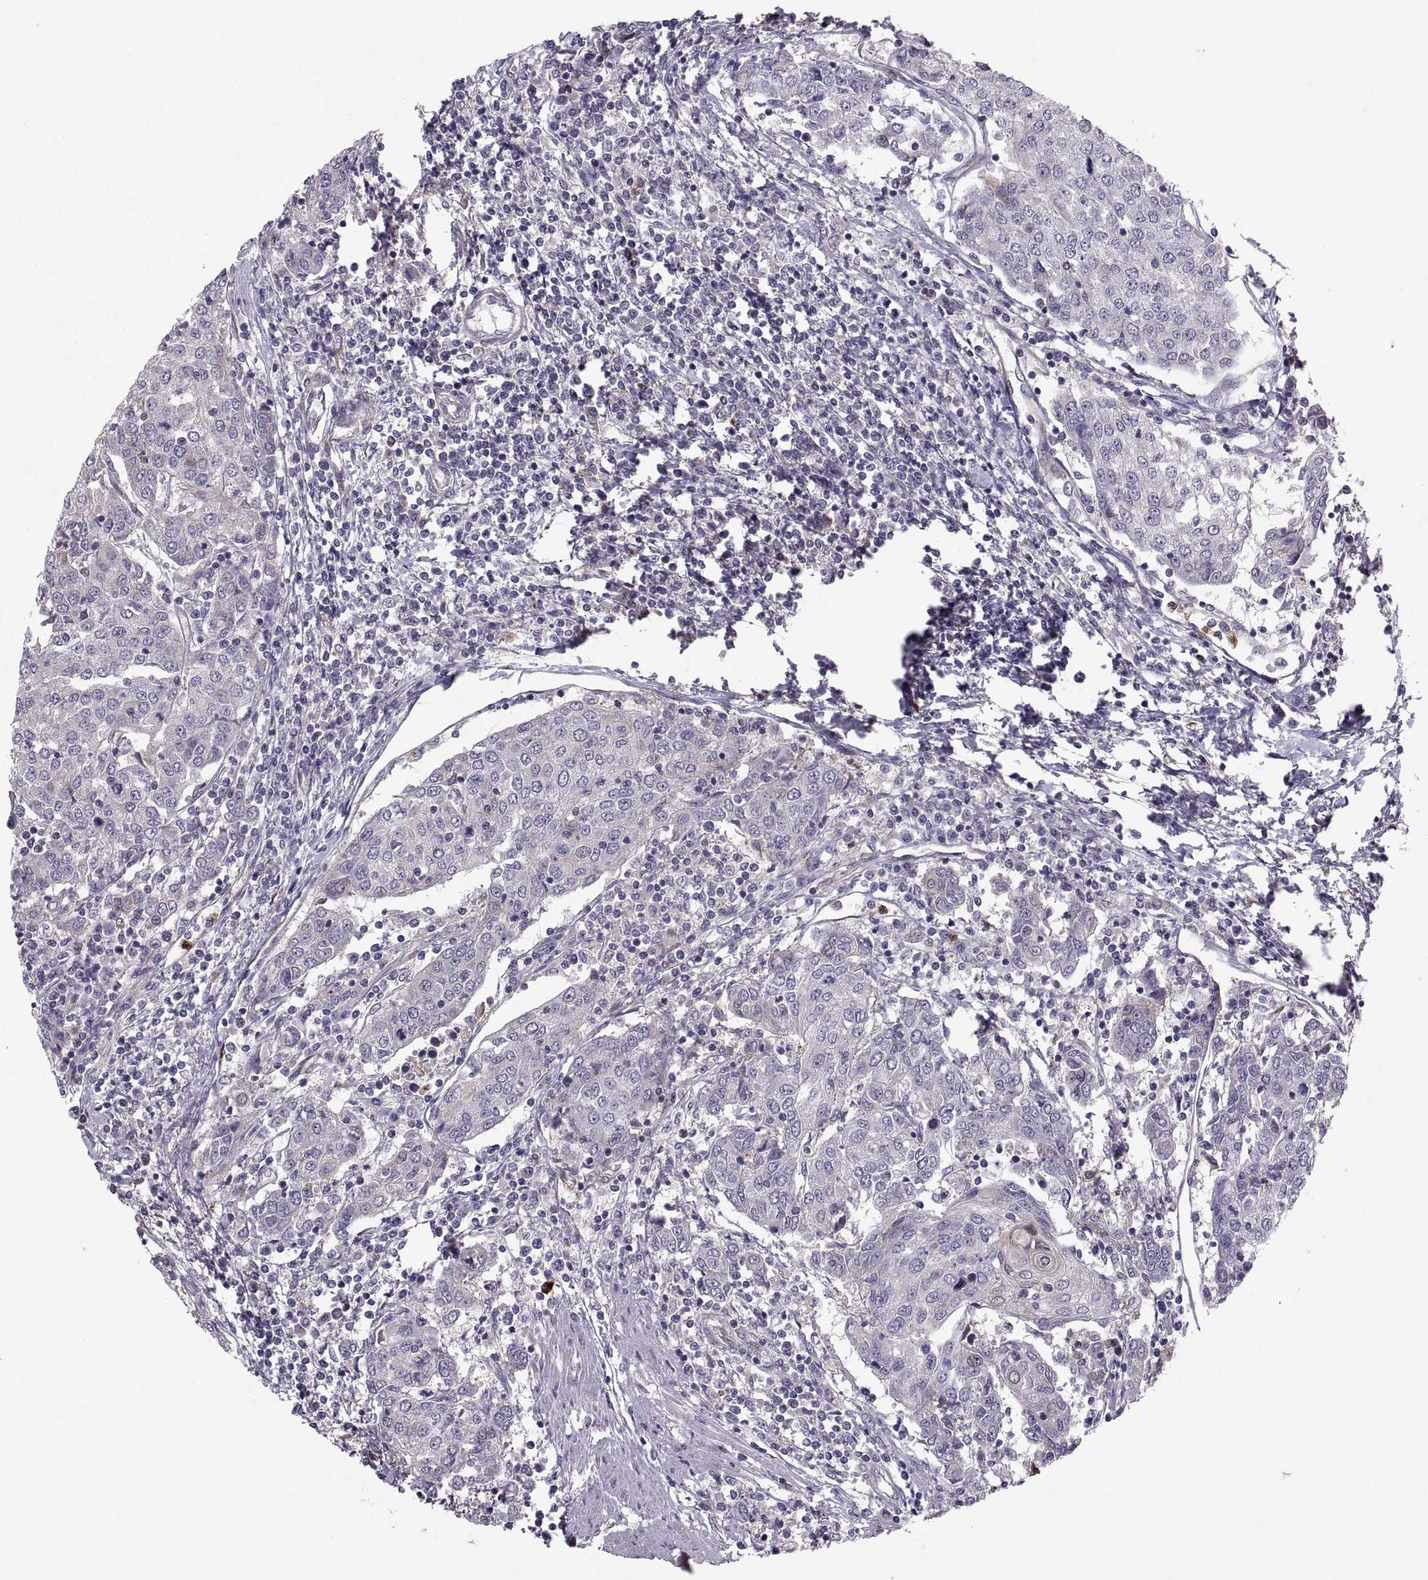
{"staining": {"intensity": "negative", "quantity": "none", "location": "none"}, "tissue": "urothelial cancer", "cell_type": "Tumor cells", "image_type": "cancer", "snomed": [{"axis": "morphology", "description": "Urothelial carcinoma, High grade"}, {"axis": "topography", "description": "Urinary bladder"}], "caption": "Human high-grade urothelial carcinoma stained for a protein using IHC exhibits no expression in tumor cells.", "gene": "TESC", "patient": {"sex": "female", "age": 85}}